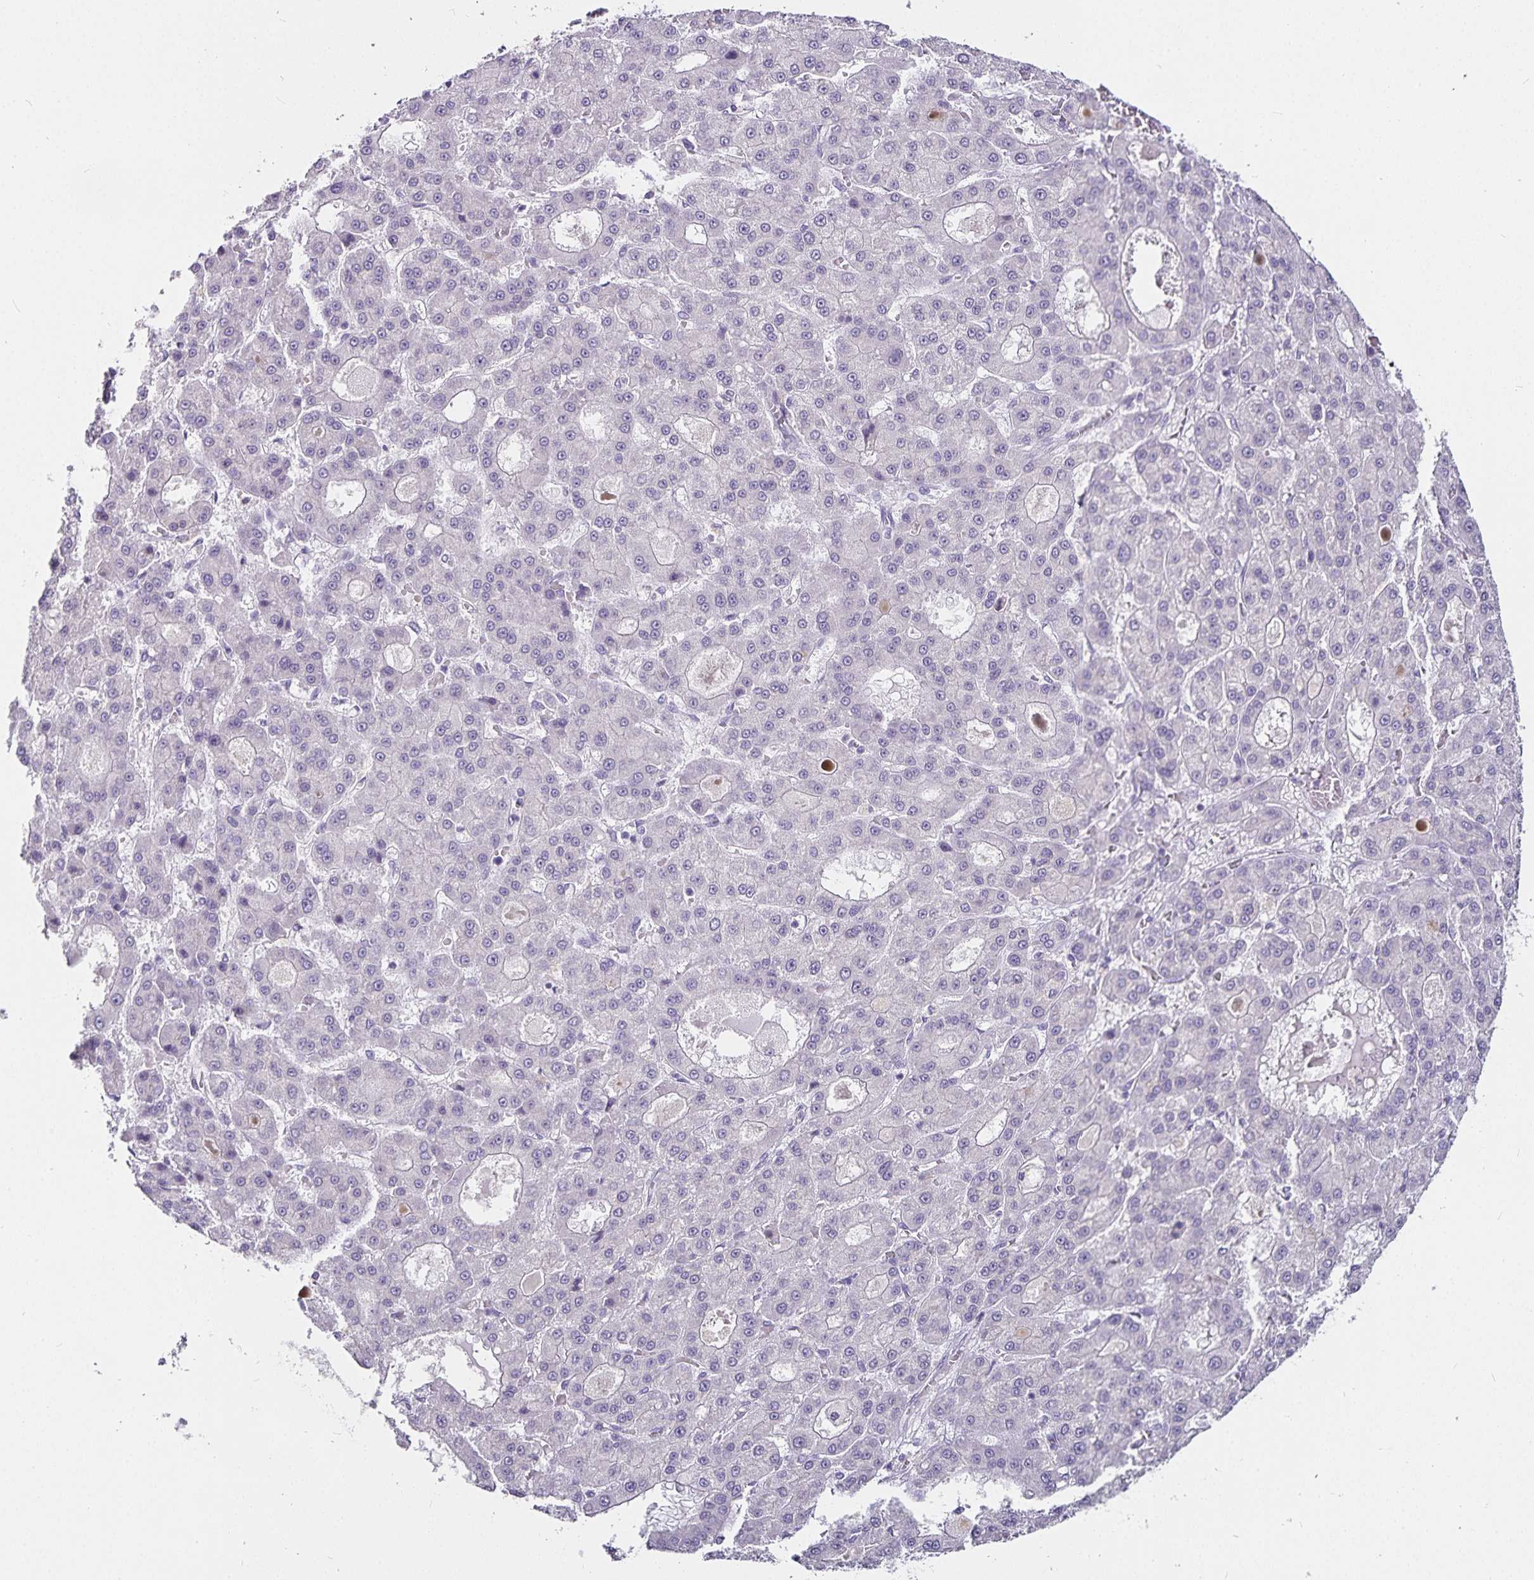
{"staining": {"intensity": "negative", "quantity": "none", "location": "none"}, "tissue": "liver cancer", "cell_type": "Tumor cells", "image_type": "cancer", "snomed": [{"axis": "morphology", "description": "Carcinoma, Hepatocellular, NOS"}, {"axis": "topography", "description": "Liver"}], "caption": "Immunohistochemical staining of human hepatocellular carcinoma (liver) demonstrates no significant staining in tumor cells.", "gene": "CA12", "patient": {"sex": "male", "age": 70}}